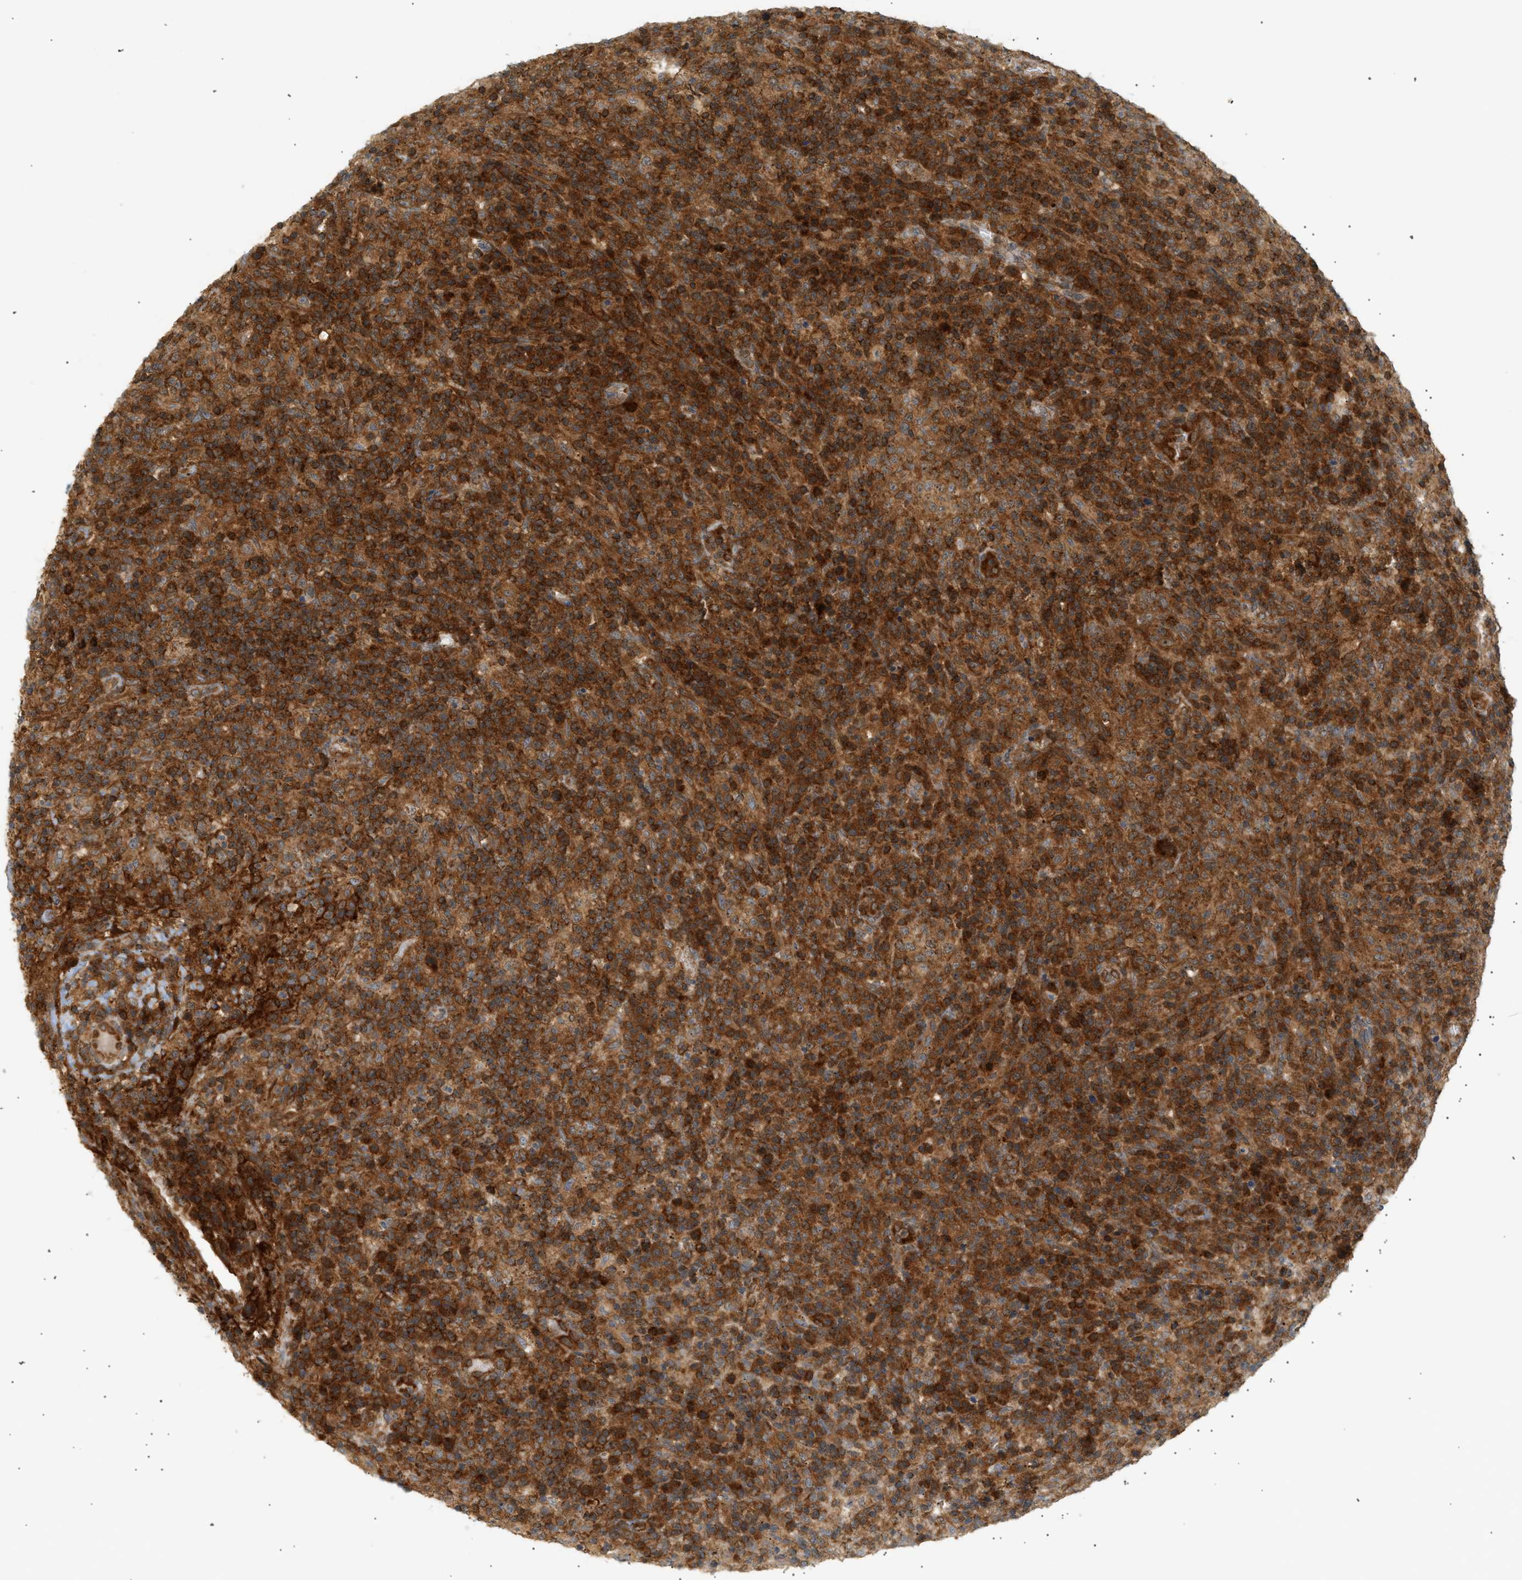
{"staining": {"intensity": "strong", "quantity": ">75%", "location": "cytoplasmic/membranous"}, "tissue": "lymphoma", "cell_type": "Tumor cells", "image_type": "cancer", "snomed": [{"axis": "morphology", "description": "Malignant lymphoma, non-Hodgkin's type, High grade"}, {"axis": "topography", "description": "Lymph node"}], "caption": "Human malignant lymphoma, non-Hodgkin's type (high-grade) stained for a protein (brown) shows strong cytoplasmic/membranous positive positivity in approximately >75% of tumor cells.", "gene": "SHC1", "patient": {"sex": "female", "age": 76}}